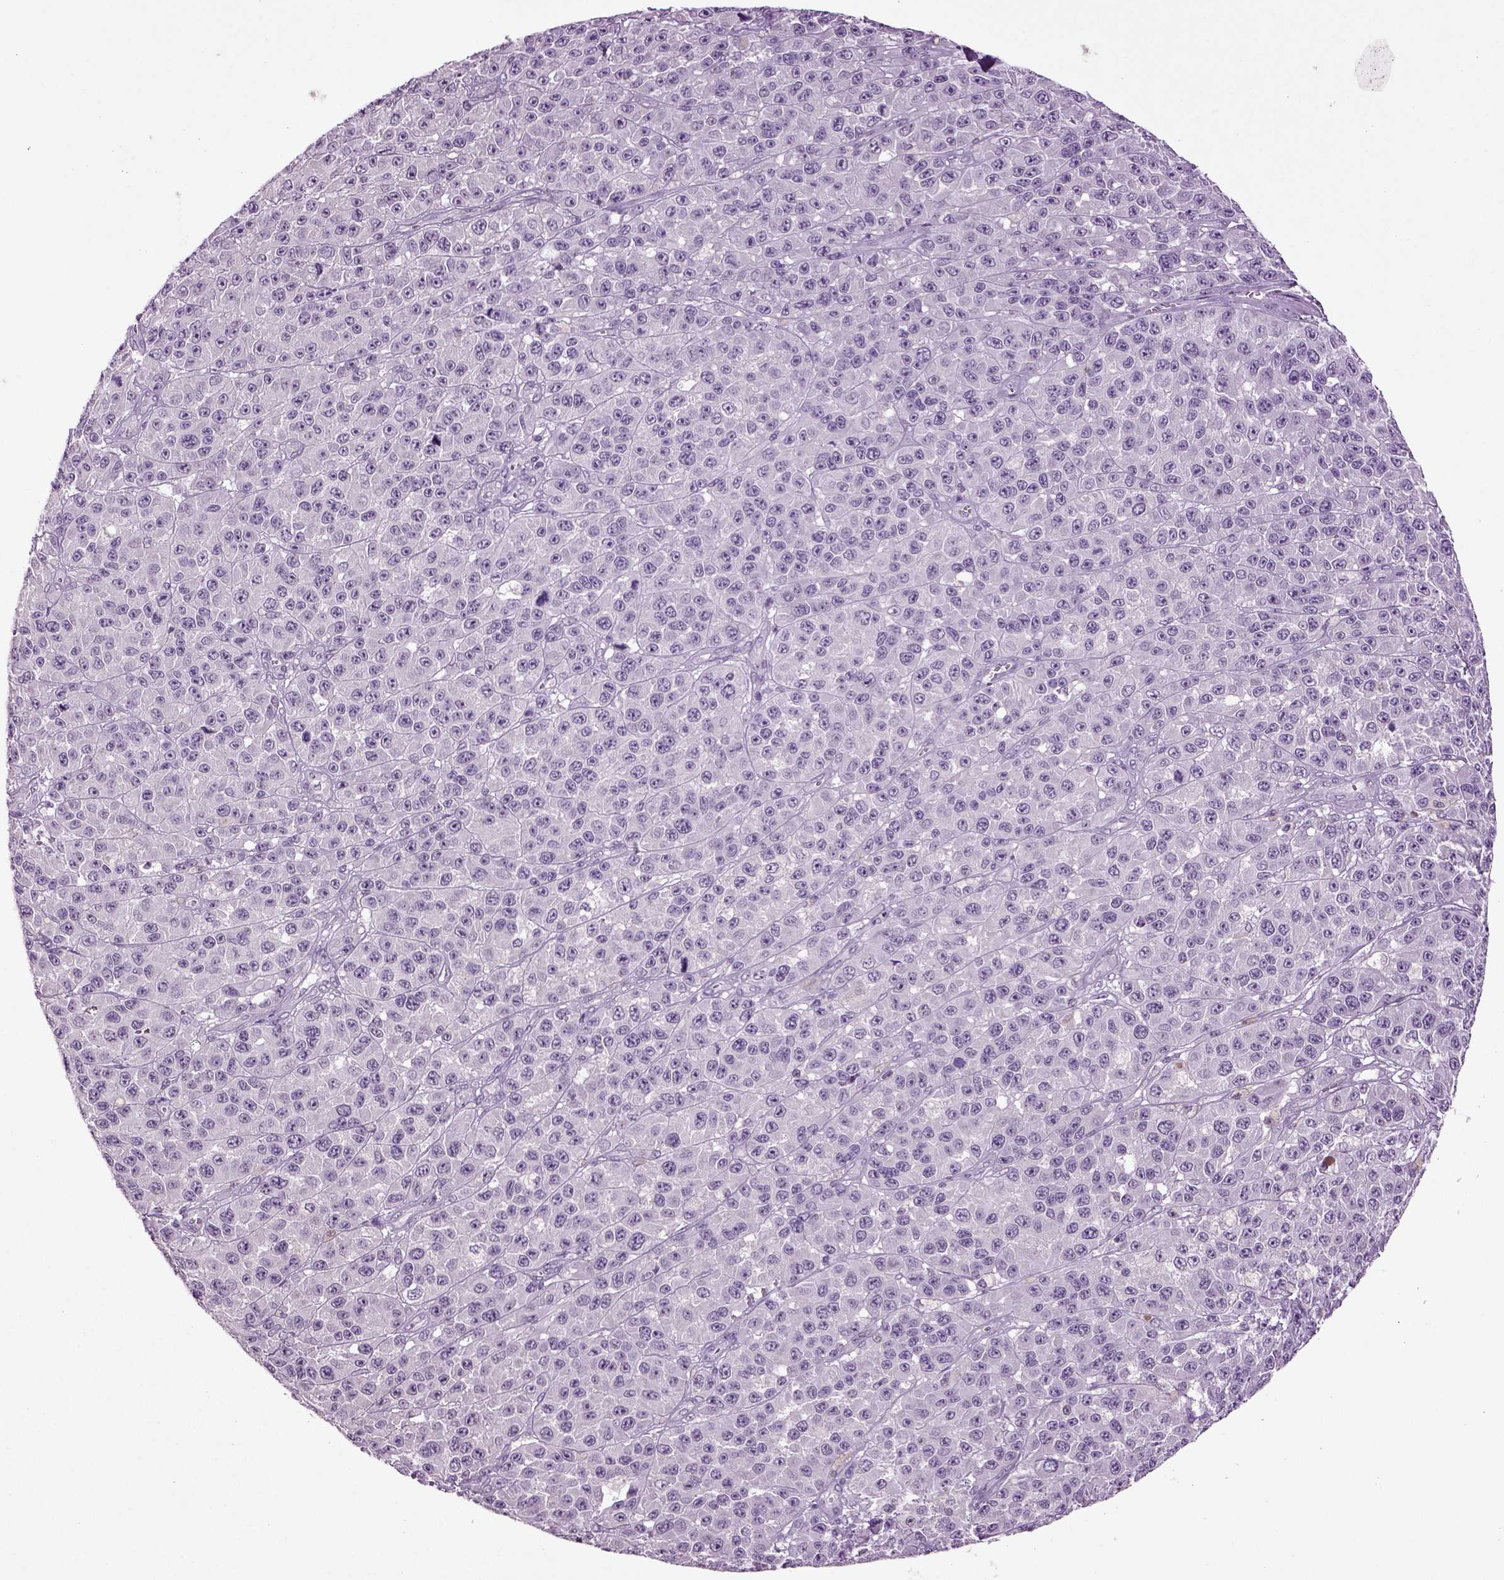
{"staining": {"intensity": "negative", "quantity": "none", "location": "none"}, "tissue": "melanoma", "cell_type": "Tumor cells", "image_type": "cancer", "snomed": [{"axis": "morphology", "description": "Malignant melanoma, NOS"}, {"axis": "topography", "description": "Skin"}], "caption": "The image demonstrates no staining of tumor cells in malignant melanoma. The staining is performed using DAB (3,3'-diaminobenzidine) brown chromogen with nuclei counter-stained in using hematoxylin.", "gene": "SLC17A6", "patient": {"sex": "female", "age": 58}}